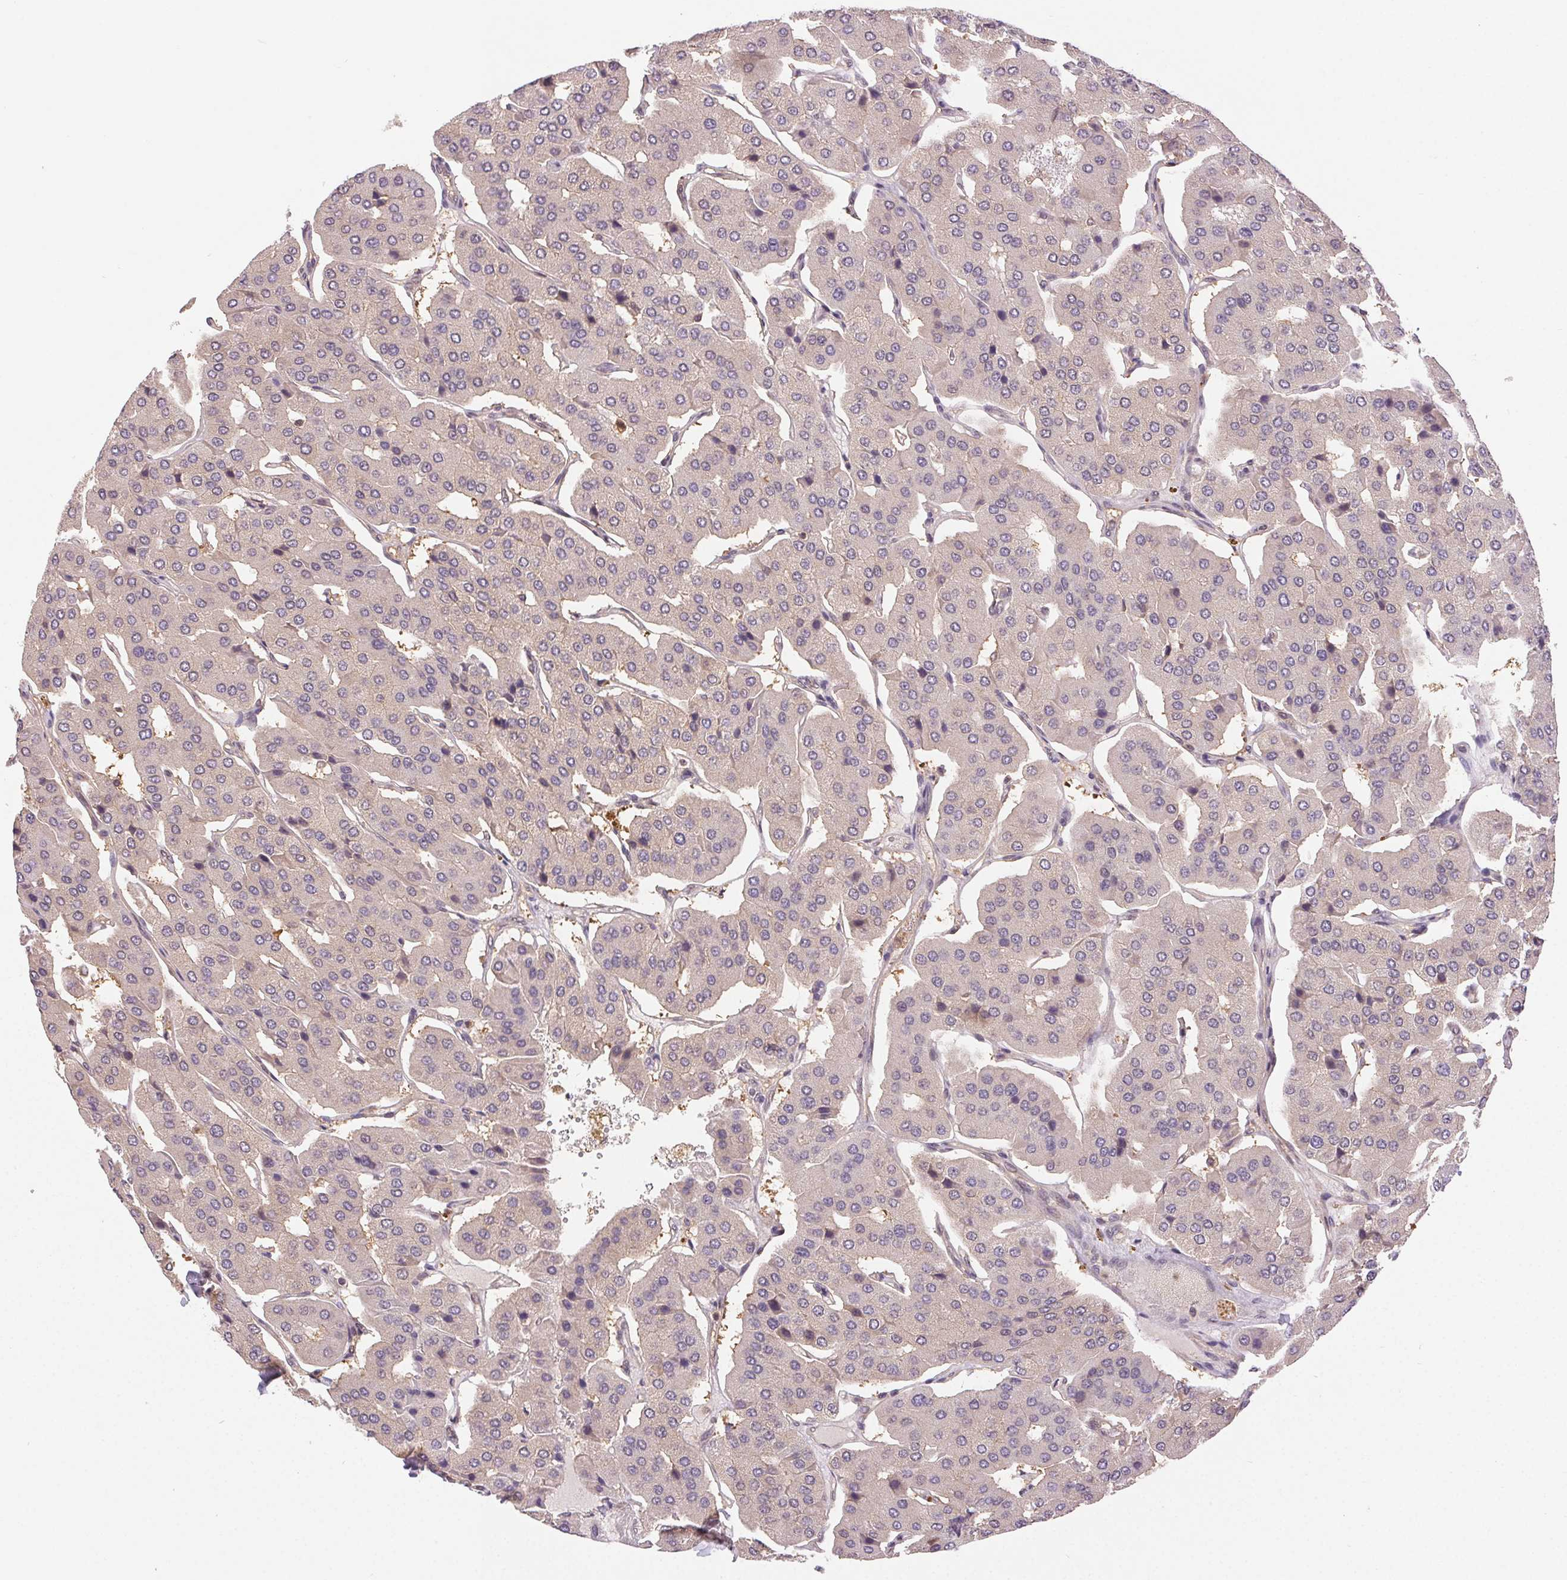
{"staining": {"intensity": "negative", "quantity": "none", "location": "none"}, "tissue": "parathyroid gland", "cell_type": "Glandular cells", "image_type": "normal", "snomed": [{"axis": "morphology", "description": "Normal tissue, NOS"}, {"axis": "morphology", "description": "Adenoma, NOS"}, {"axis": "topography", "description": "Parathyroid gland"}], "caption": "Immunohistochemistry (IHC) image of unremarkable parathyroid gland: human parathyroid gland stained with DAB (3,3'-diaminobenzidine) displays no significant protein staining in glandular cells.", "gene": "GDI1", "patient": {"sex": "female", "age": 86}}